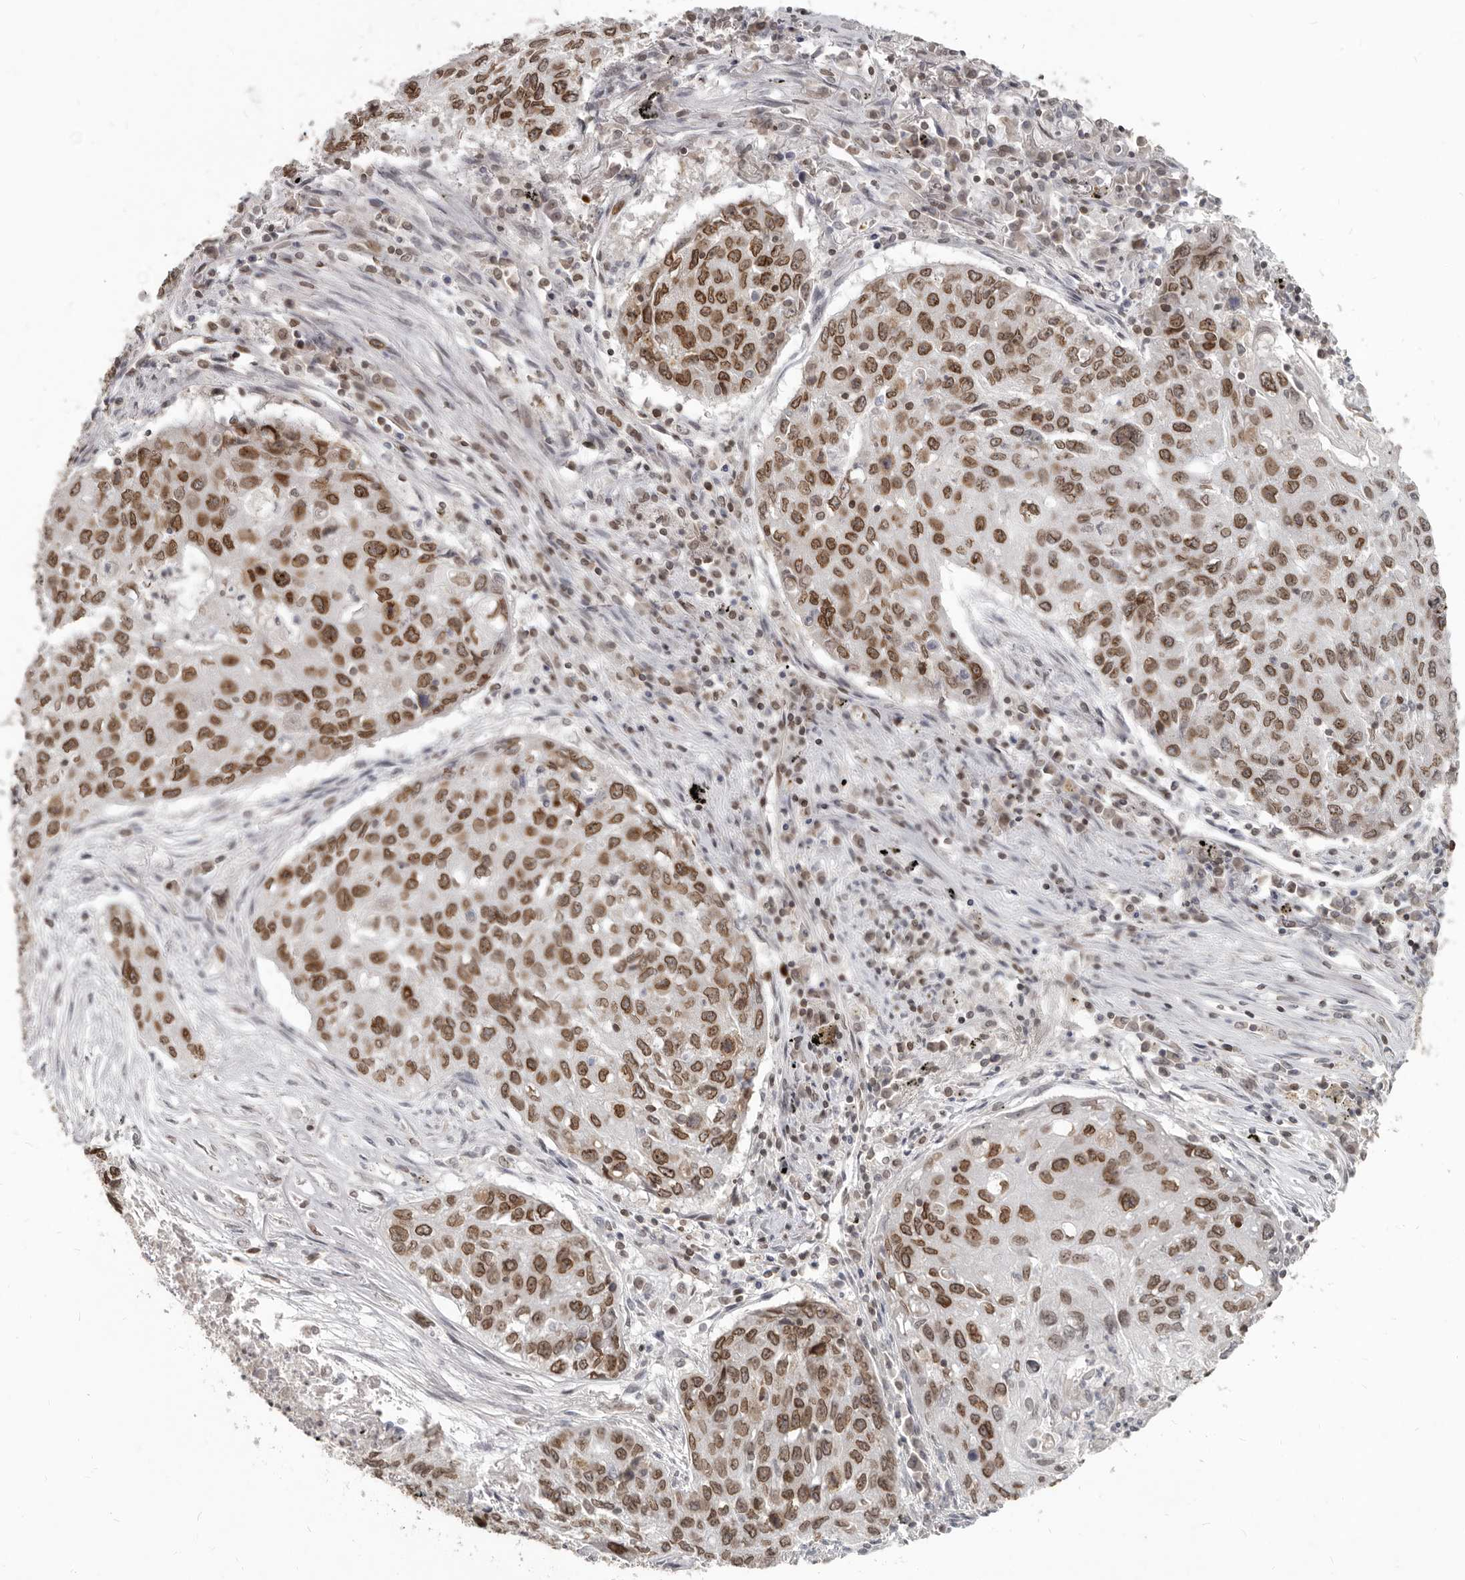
{"staining": {"intensity": "moderate", "quantity": ">75%", "location": "cytoplasmic/membranous,nuclear"}, "tissue": "lung cancer", "cell_type": "Tumor cells", "image_type": "cancer", "snomed": [{"axis": "morphology", "description": "Squamous cell carcinoma, NOS"}, {"axis": "topography", "description": "Lung"}], "caption": "A micrograph of human lung cancer (squamous cell carcinoma) stained for a protein exhibits moderate cytoplasmic/membranous and nuclear brown staining in tumor cells.", "gene": "NUP153", "patient": {"sex": "female", "age": 63}}